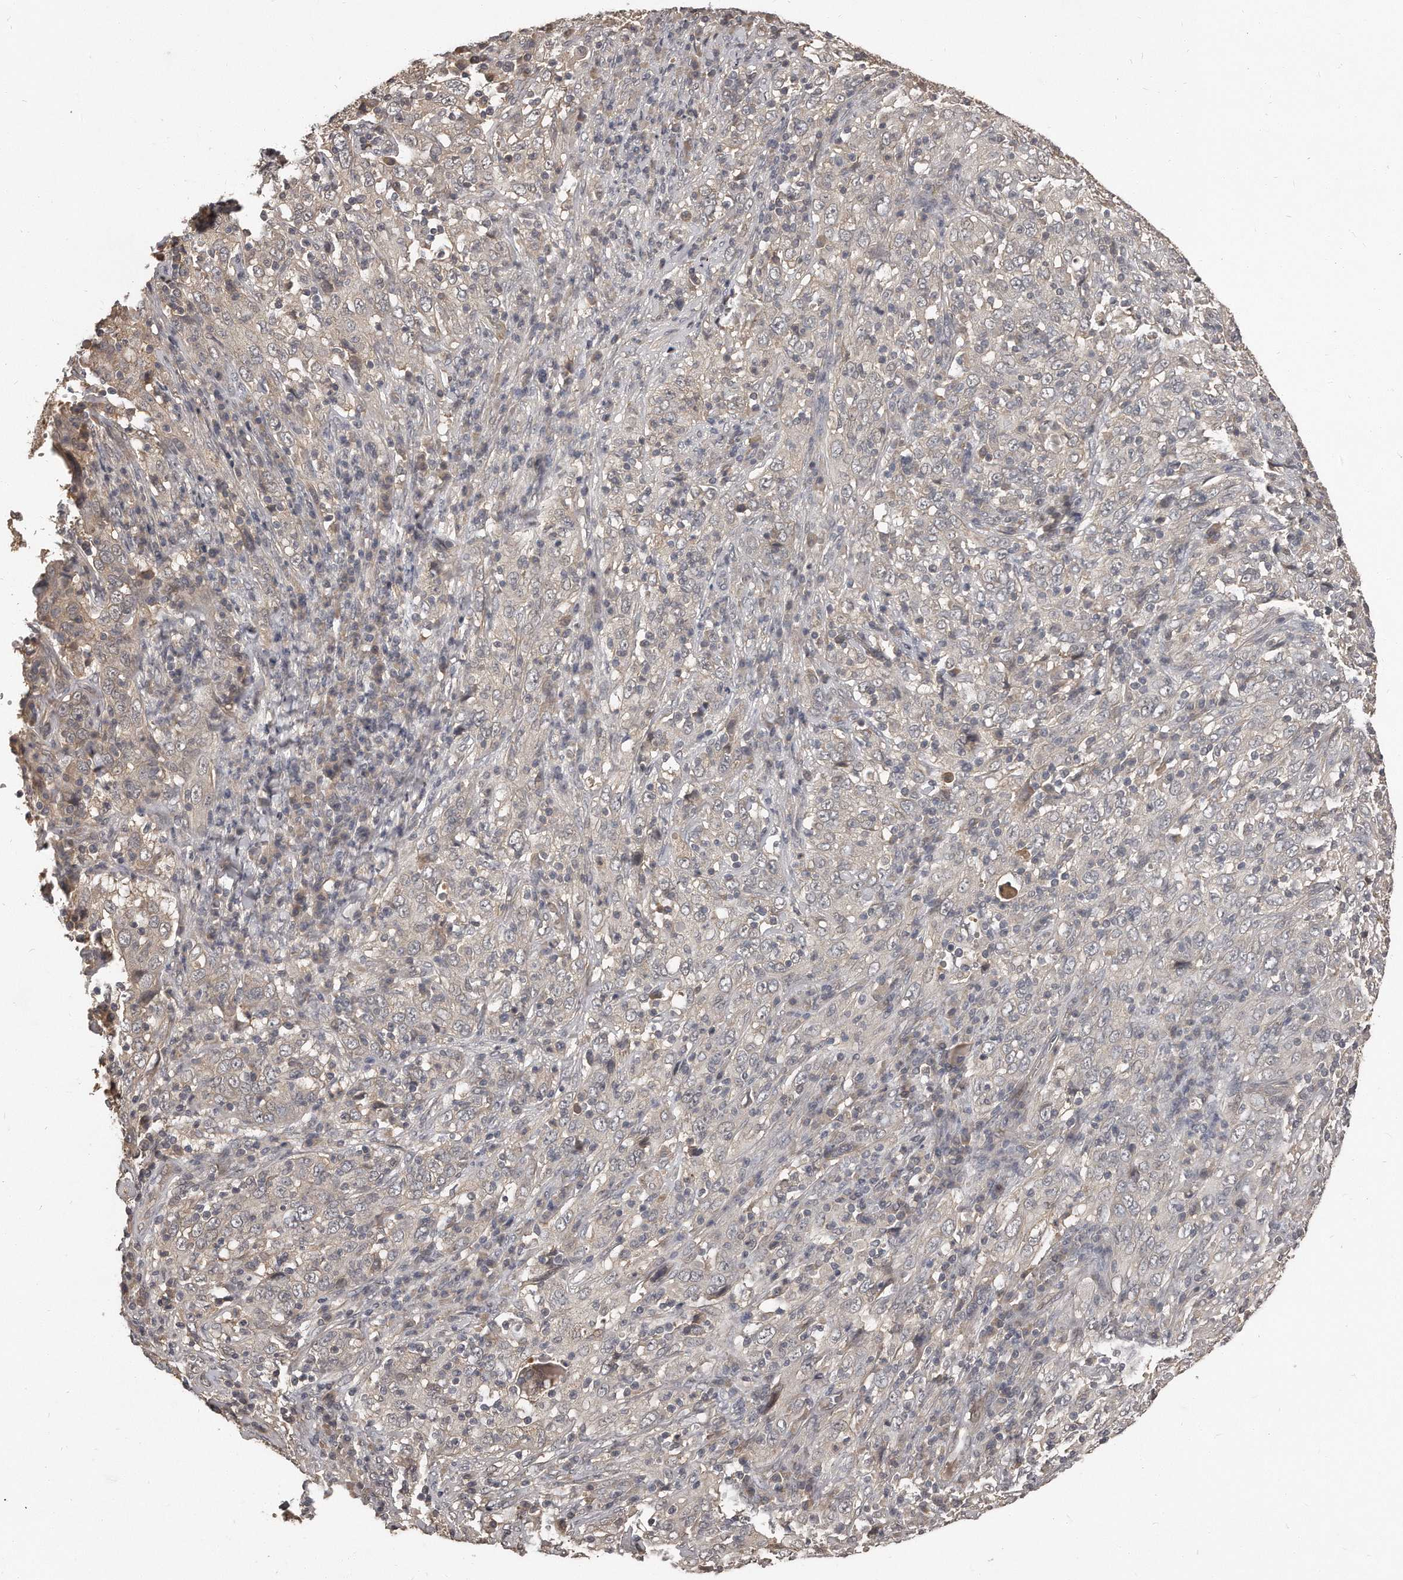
{"staining": {"intensity": "negative", "quantity": "none", "location": "none"}, "tissue": "cervical cancer", "cell_type": "Tumor cells", "image_type": "cancer", "snomed": [{"axis": "morphology", "description": "Squamous cell carcinoma, NOS"}, {"axis": "topography", "description": "Cervix"}], "caption": "High magnification brightfield microscopy of cervical cancer (squamous cell carcinoma) stained with DAB (3,3'-diaminobenzidine) (brown) and counterstained with hematoxylin (blue): tumor cells show no significant positivity.", "gene": "GRB10", "patient": {"sex": "female", "age": 46}}